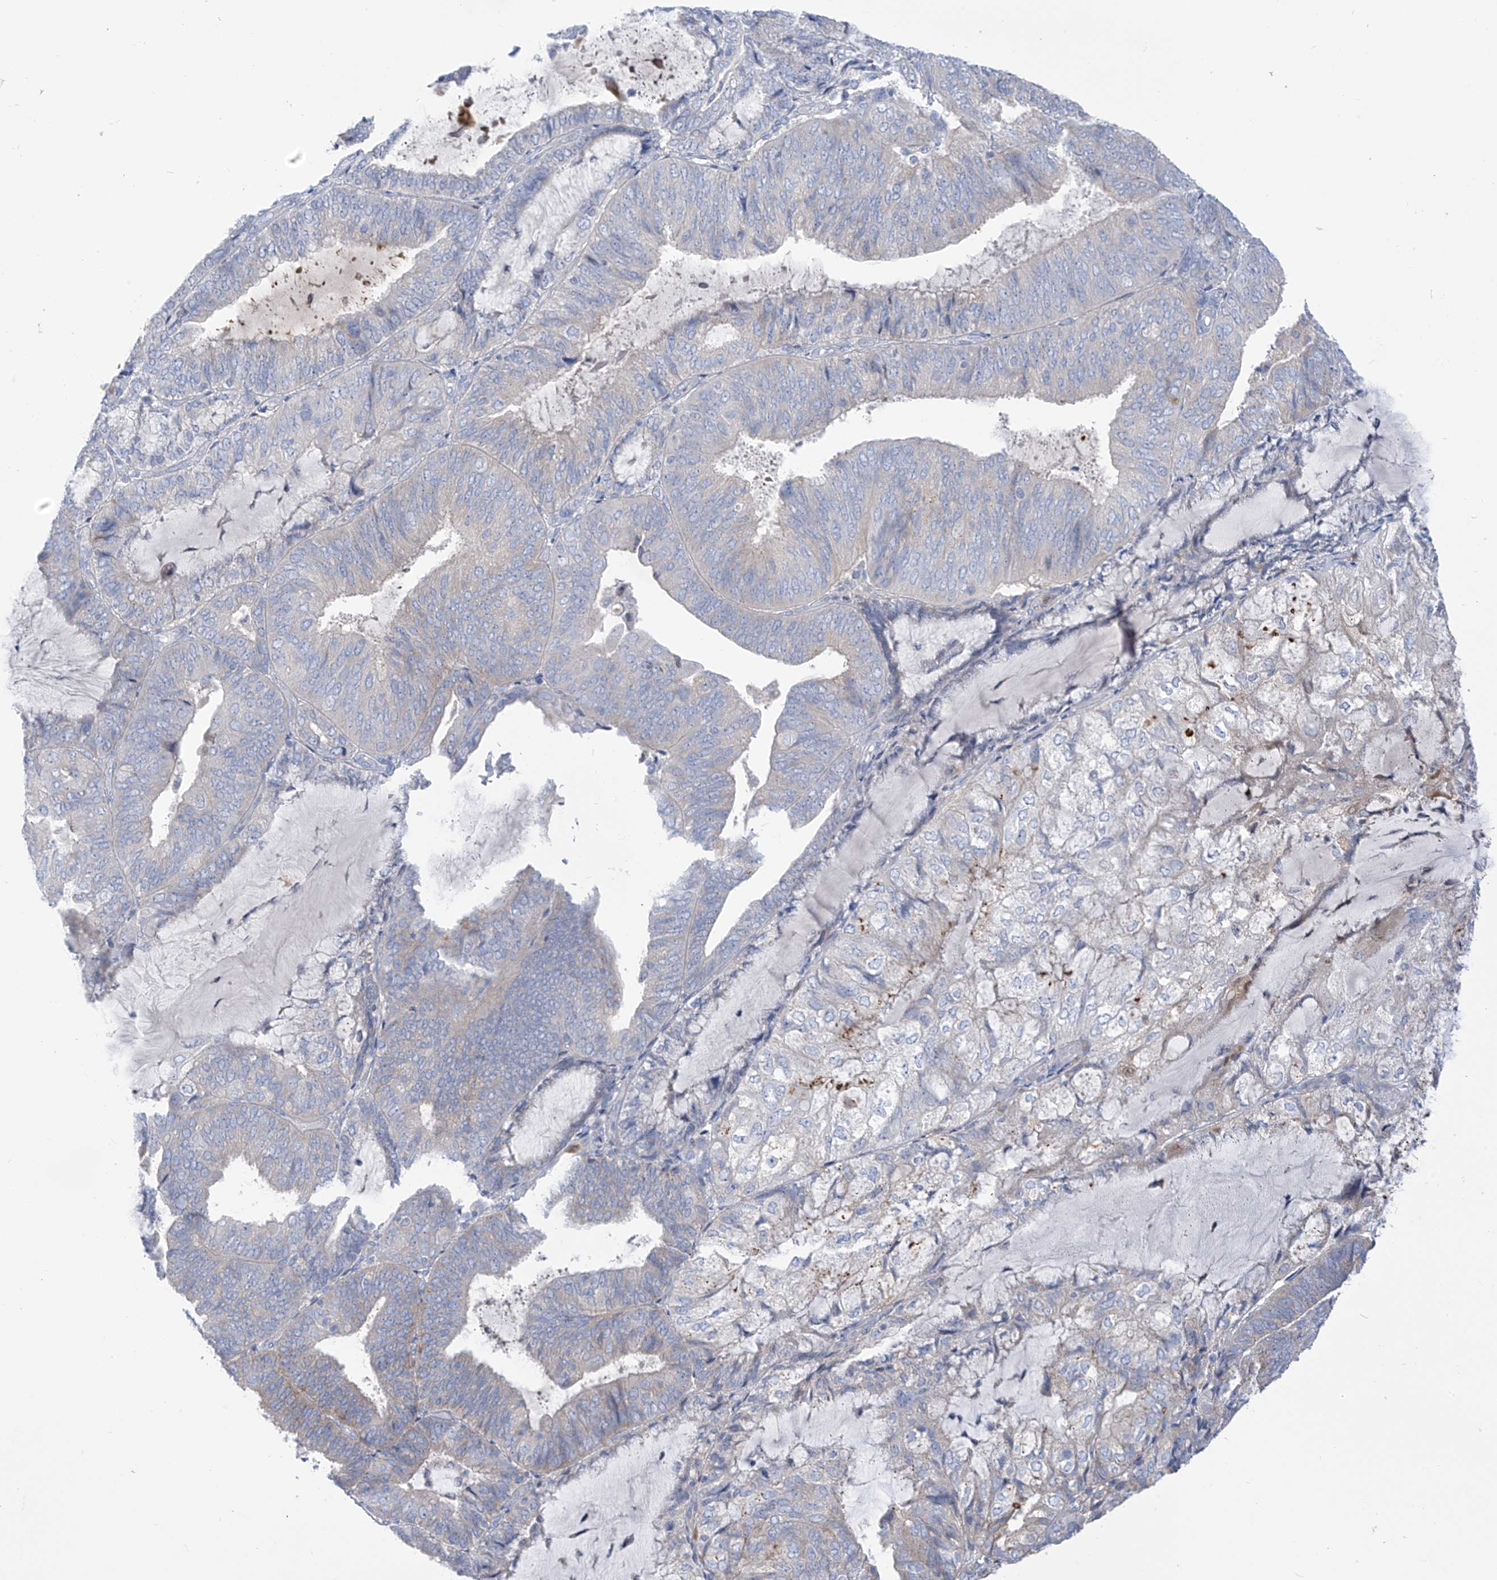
{"staining": {"intensity": "negative", "quantity": "none", "location": "none"}, "tissue": "endometrial cancer", "cell_type": "Tumor cells", "image_type": "cancer", "snomed": [{"axis": "morphology", "description": "Adenocarcinoma, NOS"}, {"axis": "topography", "description": "Endometrium"}], "caption": "Endometrial cancer stained for a protein using immunohistochemistry shows no staining tumor cells.", "gene": "FABP2", "patient": {"sex": "female", "age": 81}}